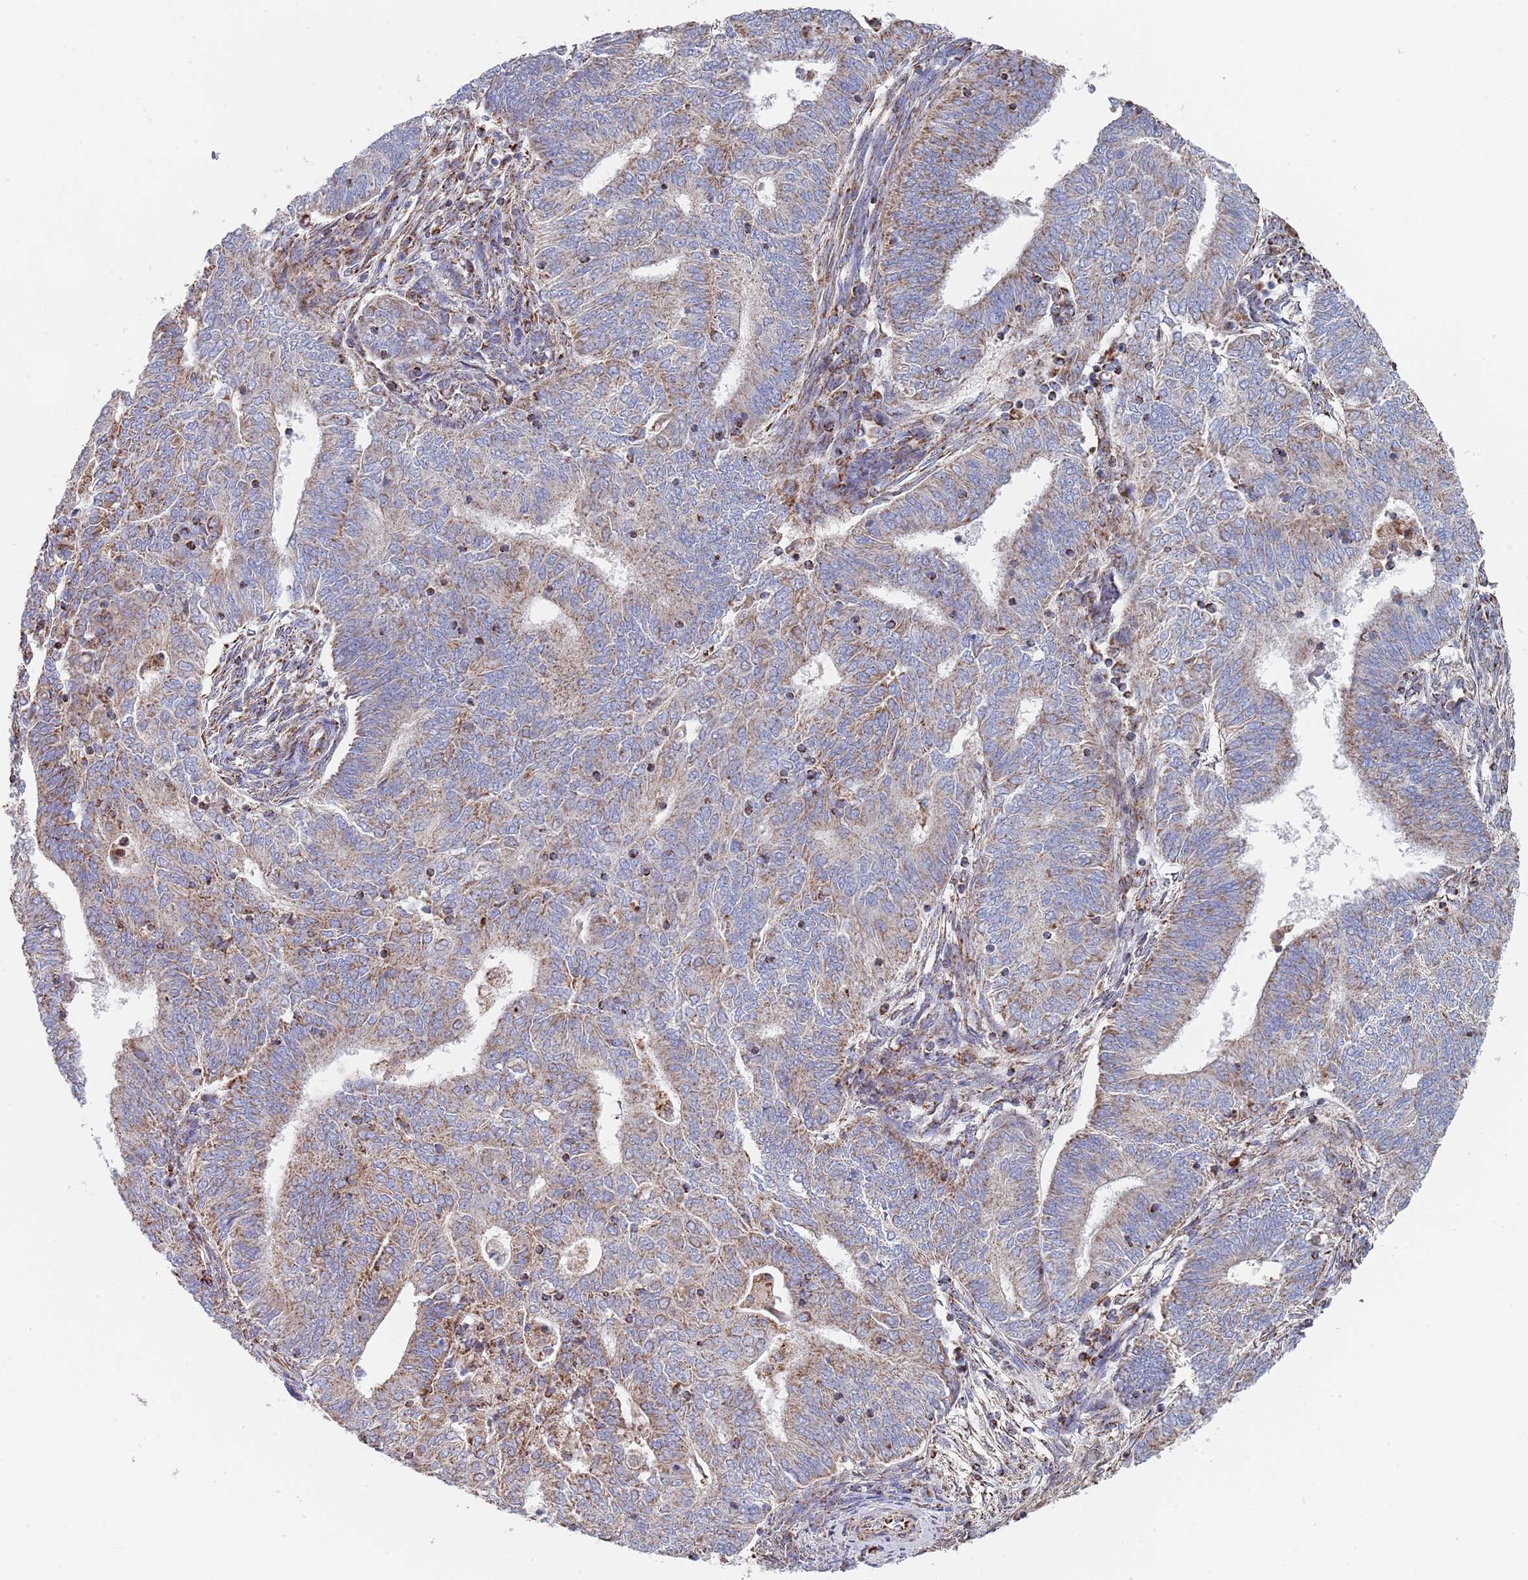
{"staining": {"intensity": "moderate", "quantity": "25%-75%", "location": "cytoplasmic/membranous"}, "tissue": "endometrial cancer", "cell_type": "Tumor cells", "image_type": "cancer", "snomed": [{"axis": "morphology", "description": "Adenocarcinoma, NOS"}, {"axis": "topography", "description": "Endometrium"}], "caption": "Protein staining shows moderate cytoplasmic/membranous staining in about 25%-75% of tumor cells in endometrial adenocarcinoma.", "gene": "PGP", "patient": {"sex": "female", "age": 62}}